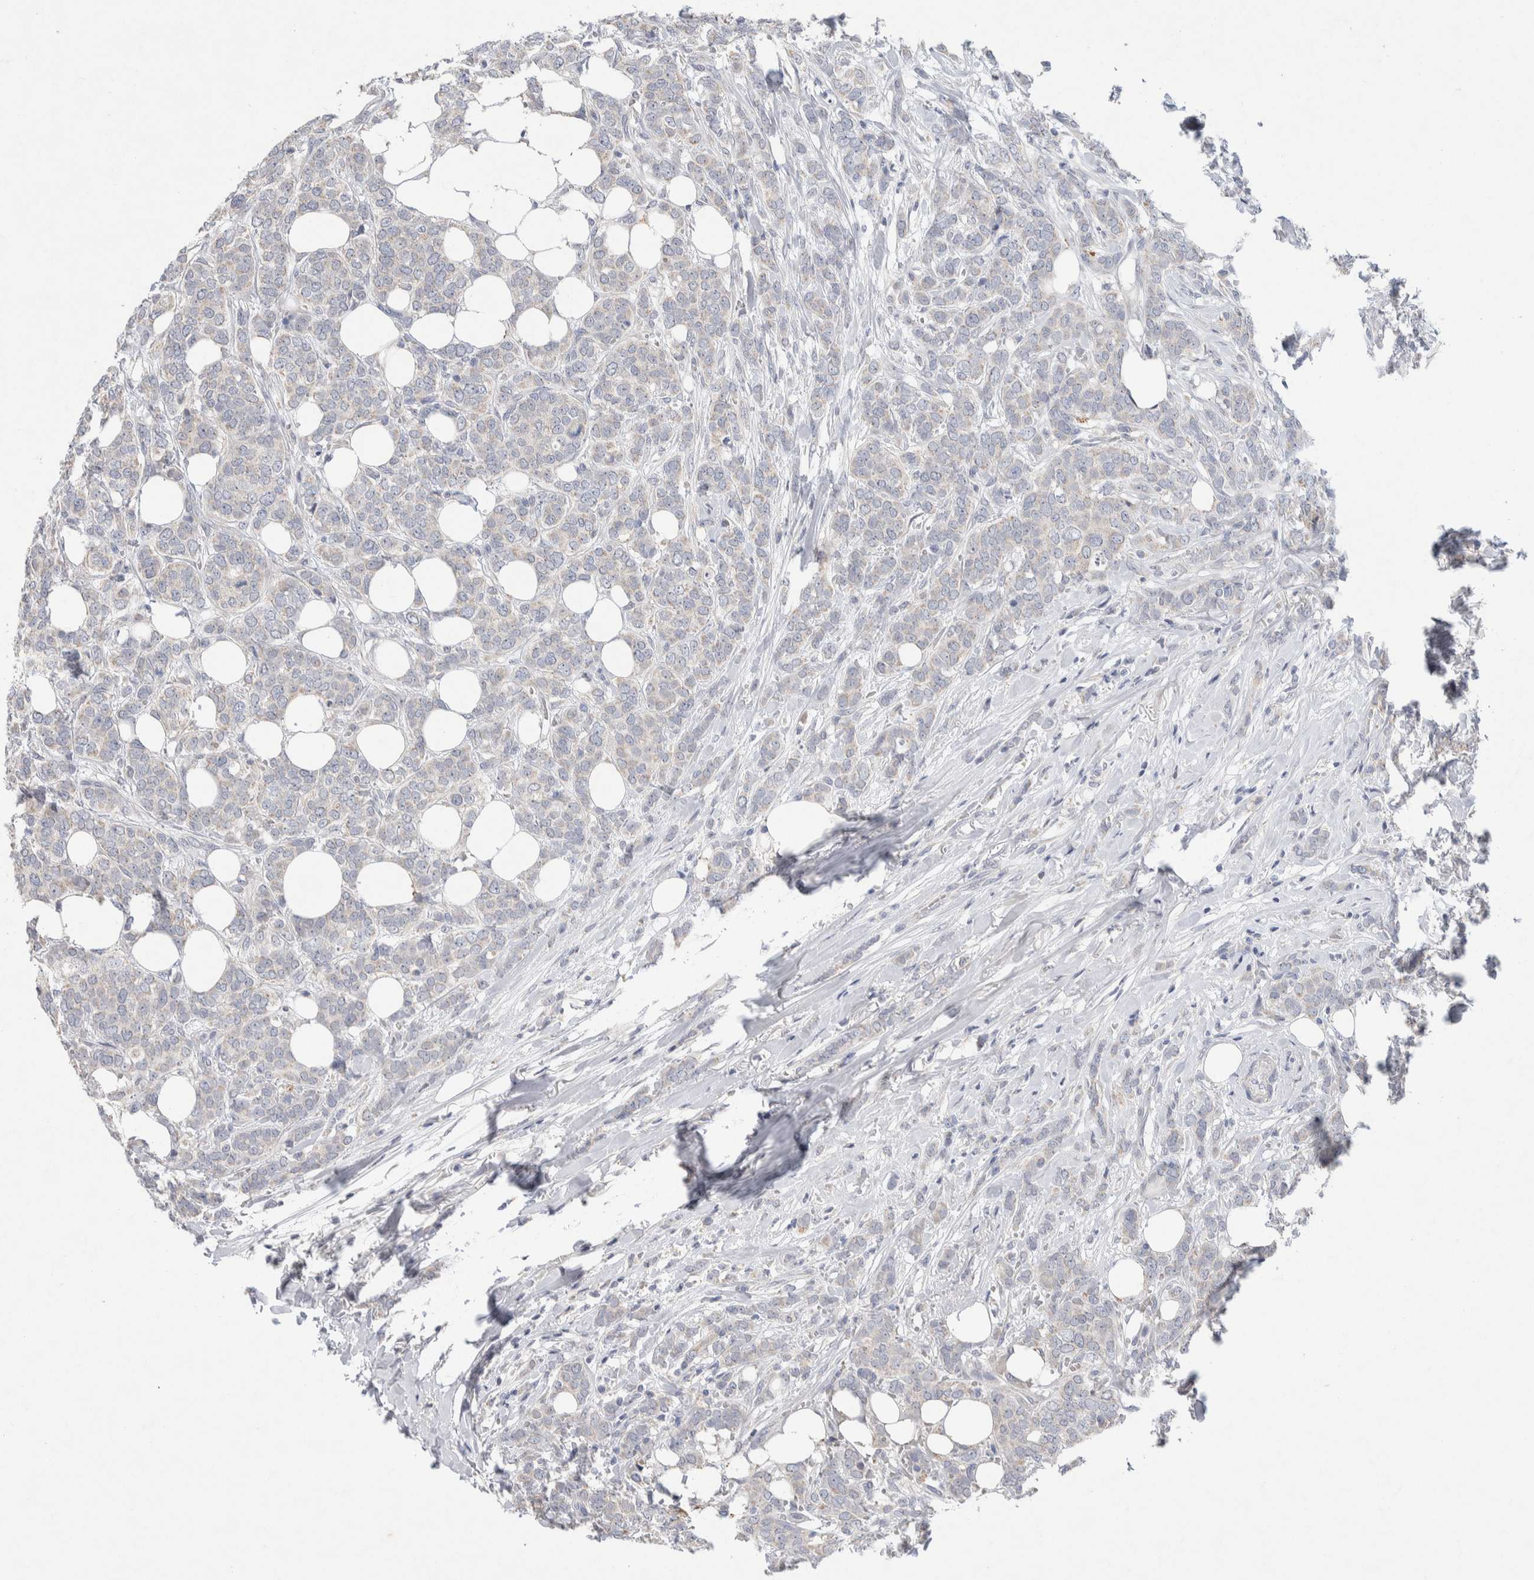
{"staining": {"intensity": "negative", "quantity": "none", "location": "none"}, "tissue": "breast cancer", "cell_type": "Tumor cells", "image_type": "cancer", "snomed": [{"axis": "morphology", "description": "Lobular carcinoma"}, {"axis": "topography", "description": "Skin"}, {"axis": "topography", "description": "Breast"}], "caption": "Histopathology image shows no significant protein expression in tumor cells of breast cancer. The staining is performed using DAB (3,3'-diaminobenzidine) brown chromogen with nuclei counter-stained in using hematoxylin.", "gene": "CMTM4", "patient": {"sex": "female", "age": 46}}